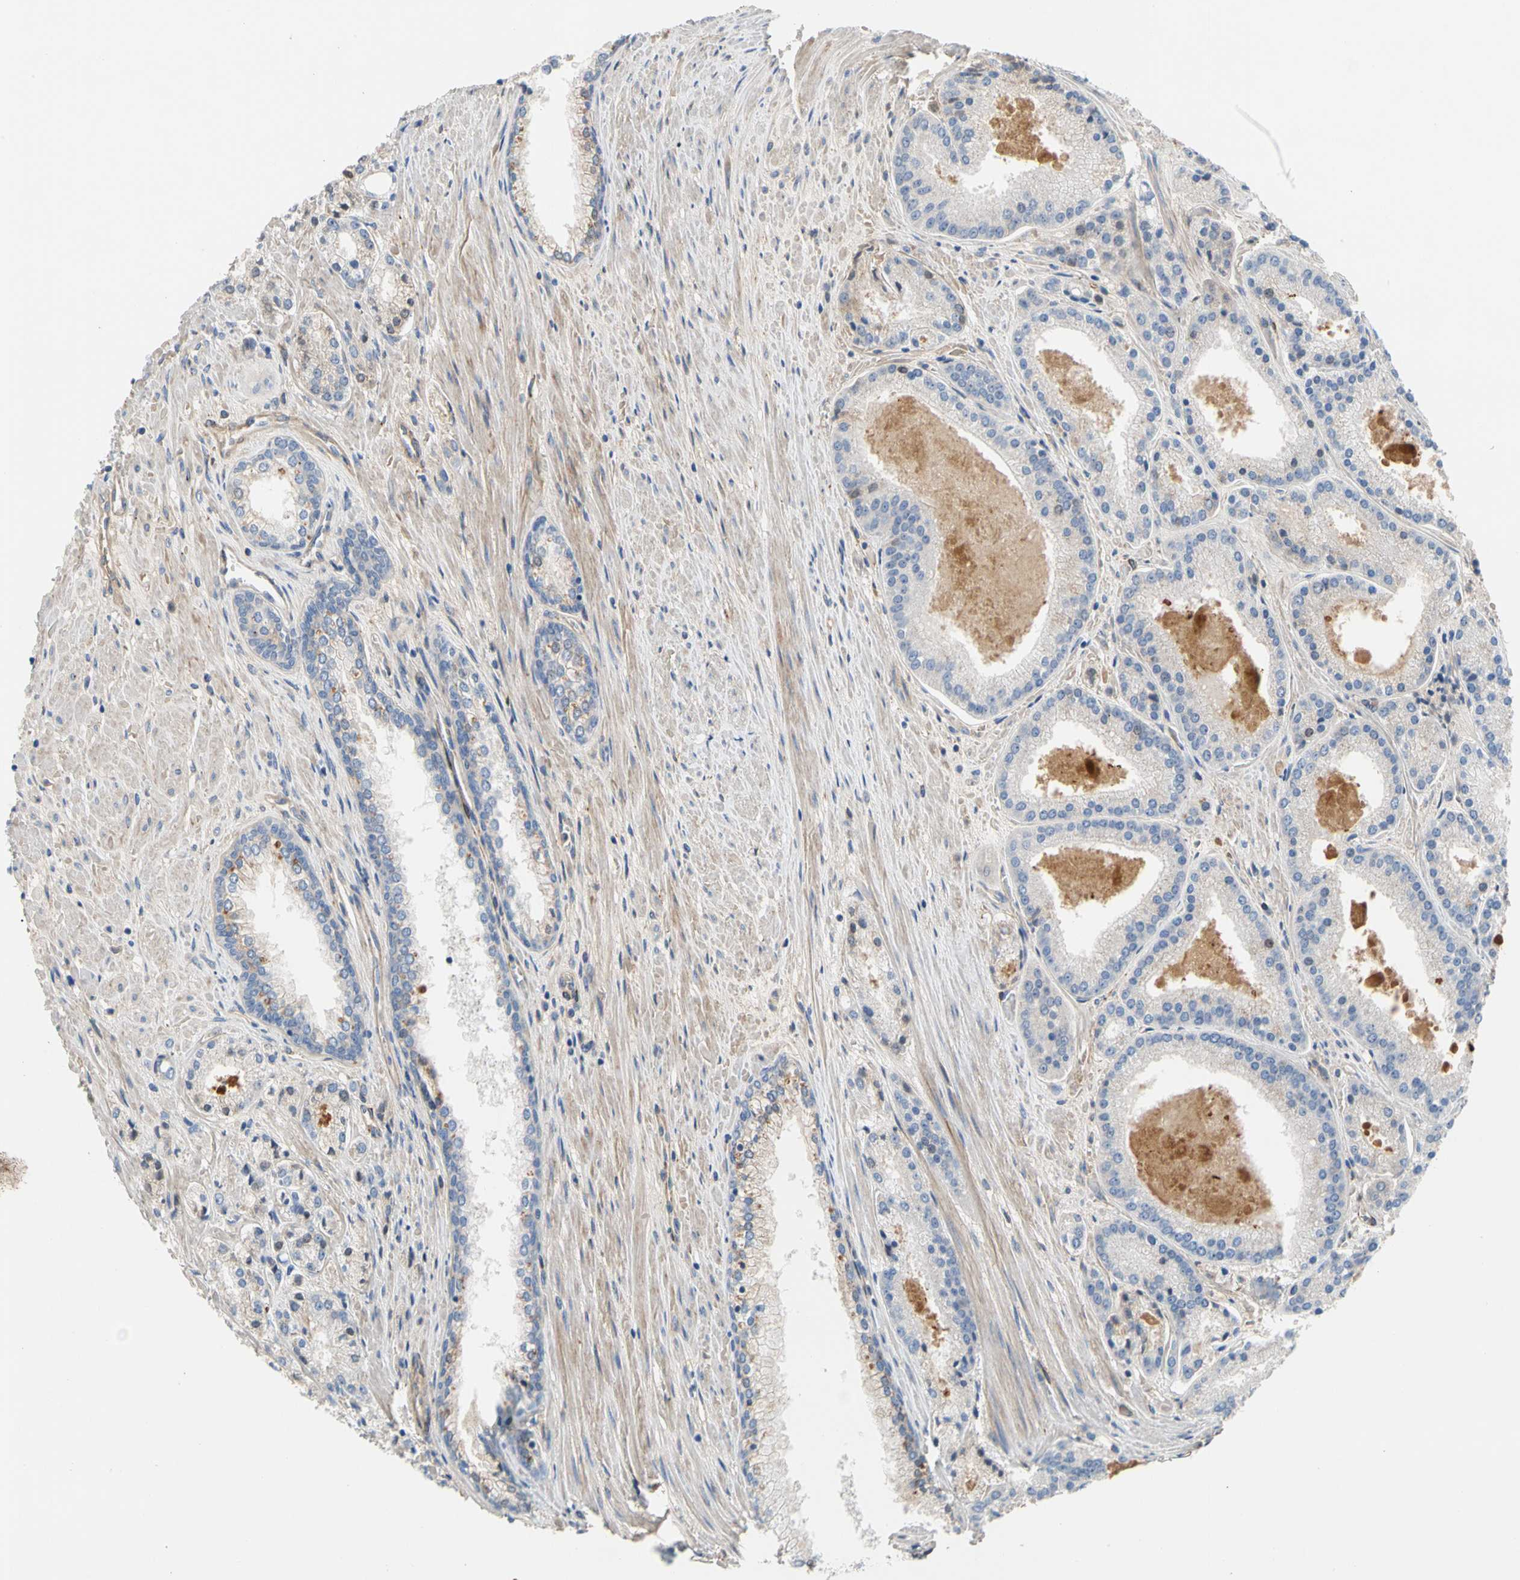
{"staining": {"intensity": "negative", "quantity": "none", "location": "none"}, "tissue": "prostate cancer", "cell_type": "Tumor cells", "image_type": "cancer", "snomed": [{"axis": "morphology", "description": "Adenocarcinoma, Low grade"}, {"axis": "topography", "description": "Prostate"}], "caption": "Immunohistochemistry (IHC) photomicrograph of neoplastic tissue: human prostate adenocarcinoma (low-grade) stained with DAB (3,3'-diaminobenzidine) exhibits no significant protein expression in tumor cells.", "gene": "ENTREP3", "patient": {"sex": "male", "age": 59}}